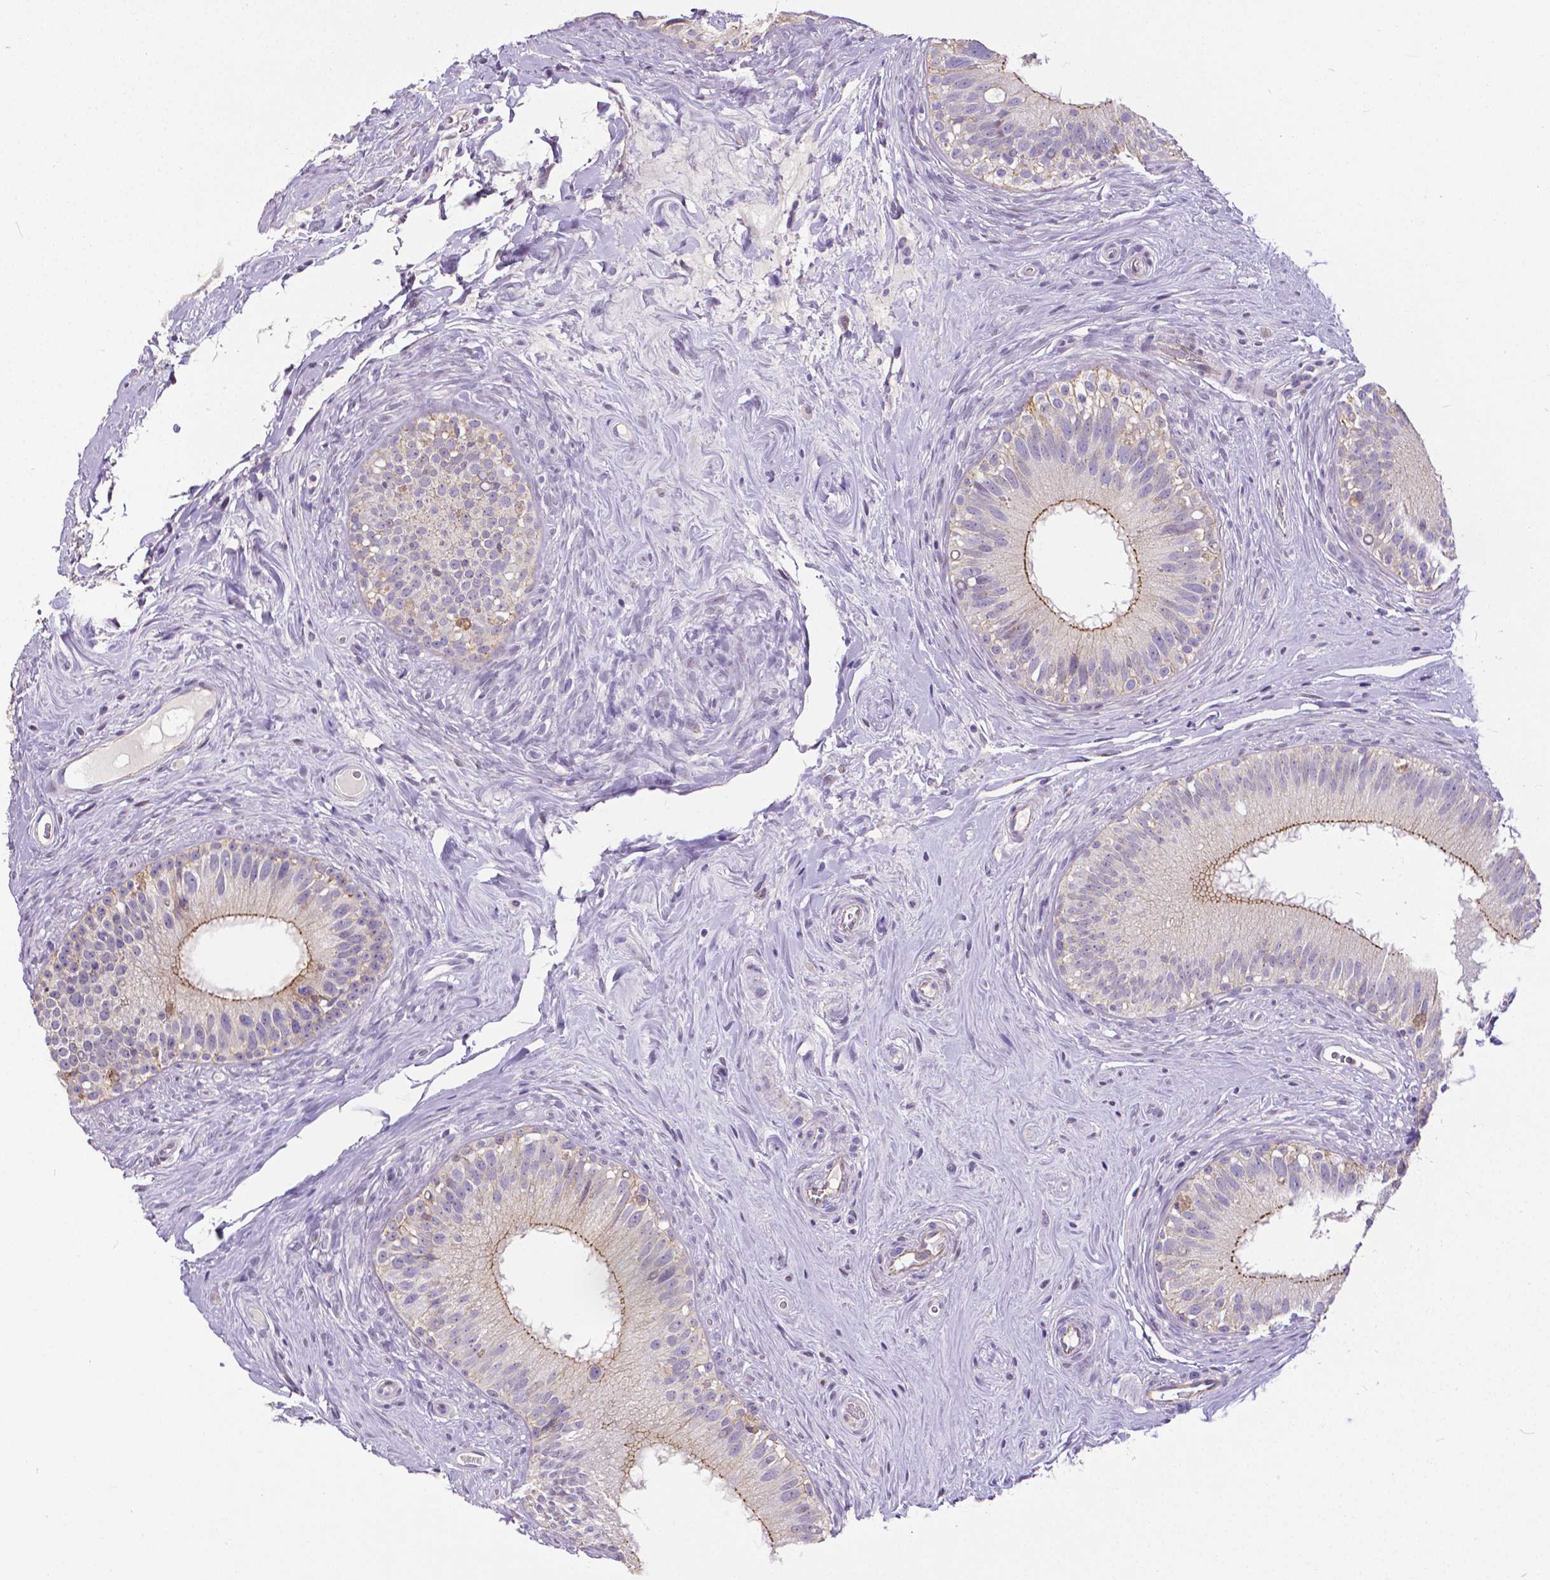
{"staining": {"intensity": "weak", "quantity": "<25%", "location": "cytoplasmic/membranous"}, "tissue": "epididymis", "cell_type": "Glandular cells", "image_type": "normal", "snomed": [{"axis": "morphology", "description": "Normal tissue, NOS"}, {"axis": "topography", "description": "Epididymis"}], "caption": "Immunohistochemistry micrograph of normal epididymis: human epididymis stained with DAB reveals no significant protein staining in glandular cells.", "gene": "OCLN", "patient": {"sex": "male", "age": 59}}